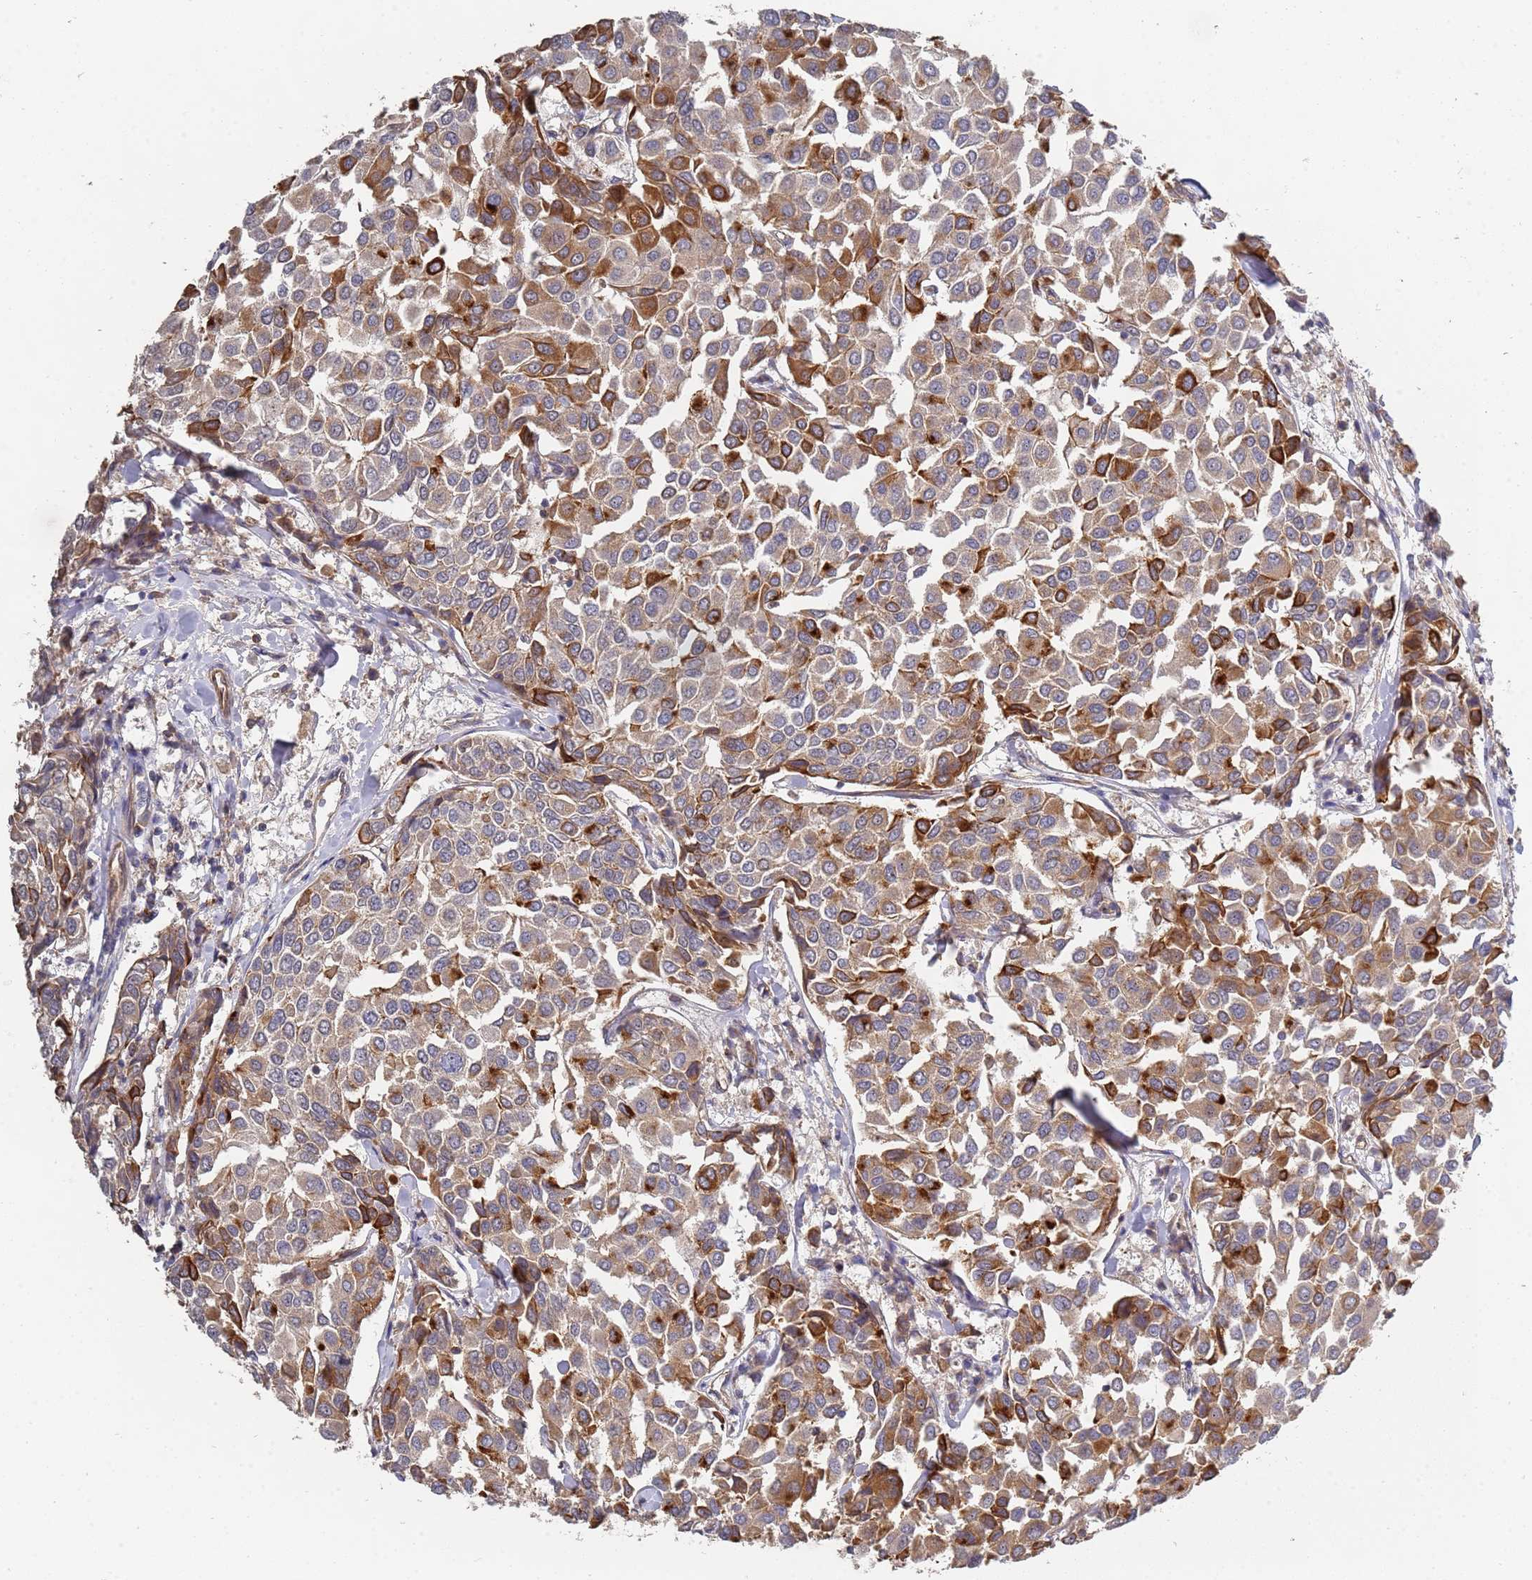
{"staining": {"intensity": "moderate", "quantity": ">75%", "location": "cytoplasmic/membranous"}, "tissue": "breast cancer", "cell_type": "Tumor cells", "image_type": "cancer", "snomed": [{"axis": "morphology", "description": "Duct carcinoma"}, {"axis": "topography", "description": "Breast"}], "caption": "Immunohistochemical staining of breast cancer reveals medium levels of moderate cytoplasmic/membranous protein positivity in about >75% of tumor cells.", "gene": "ABCB6", "patient": {"sex": "female", "age": 55}}